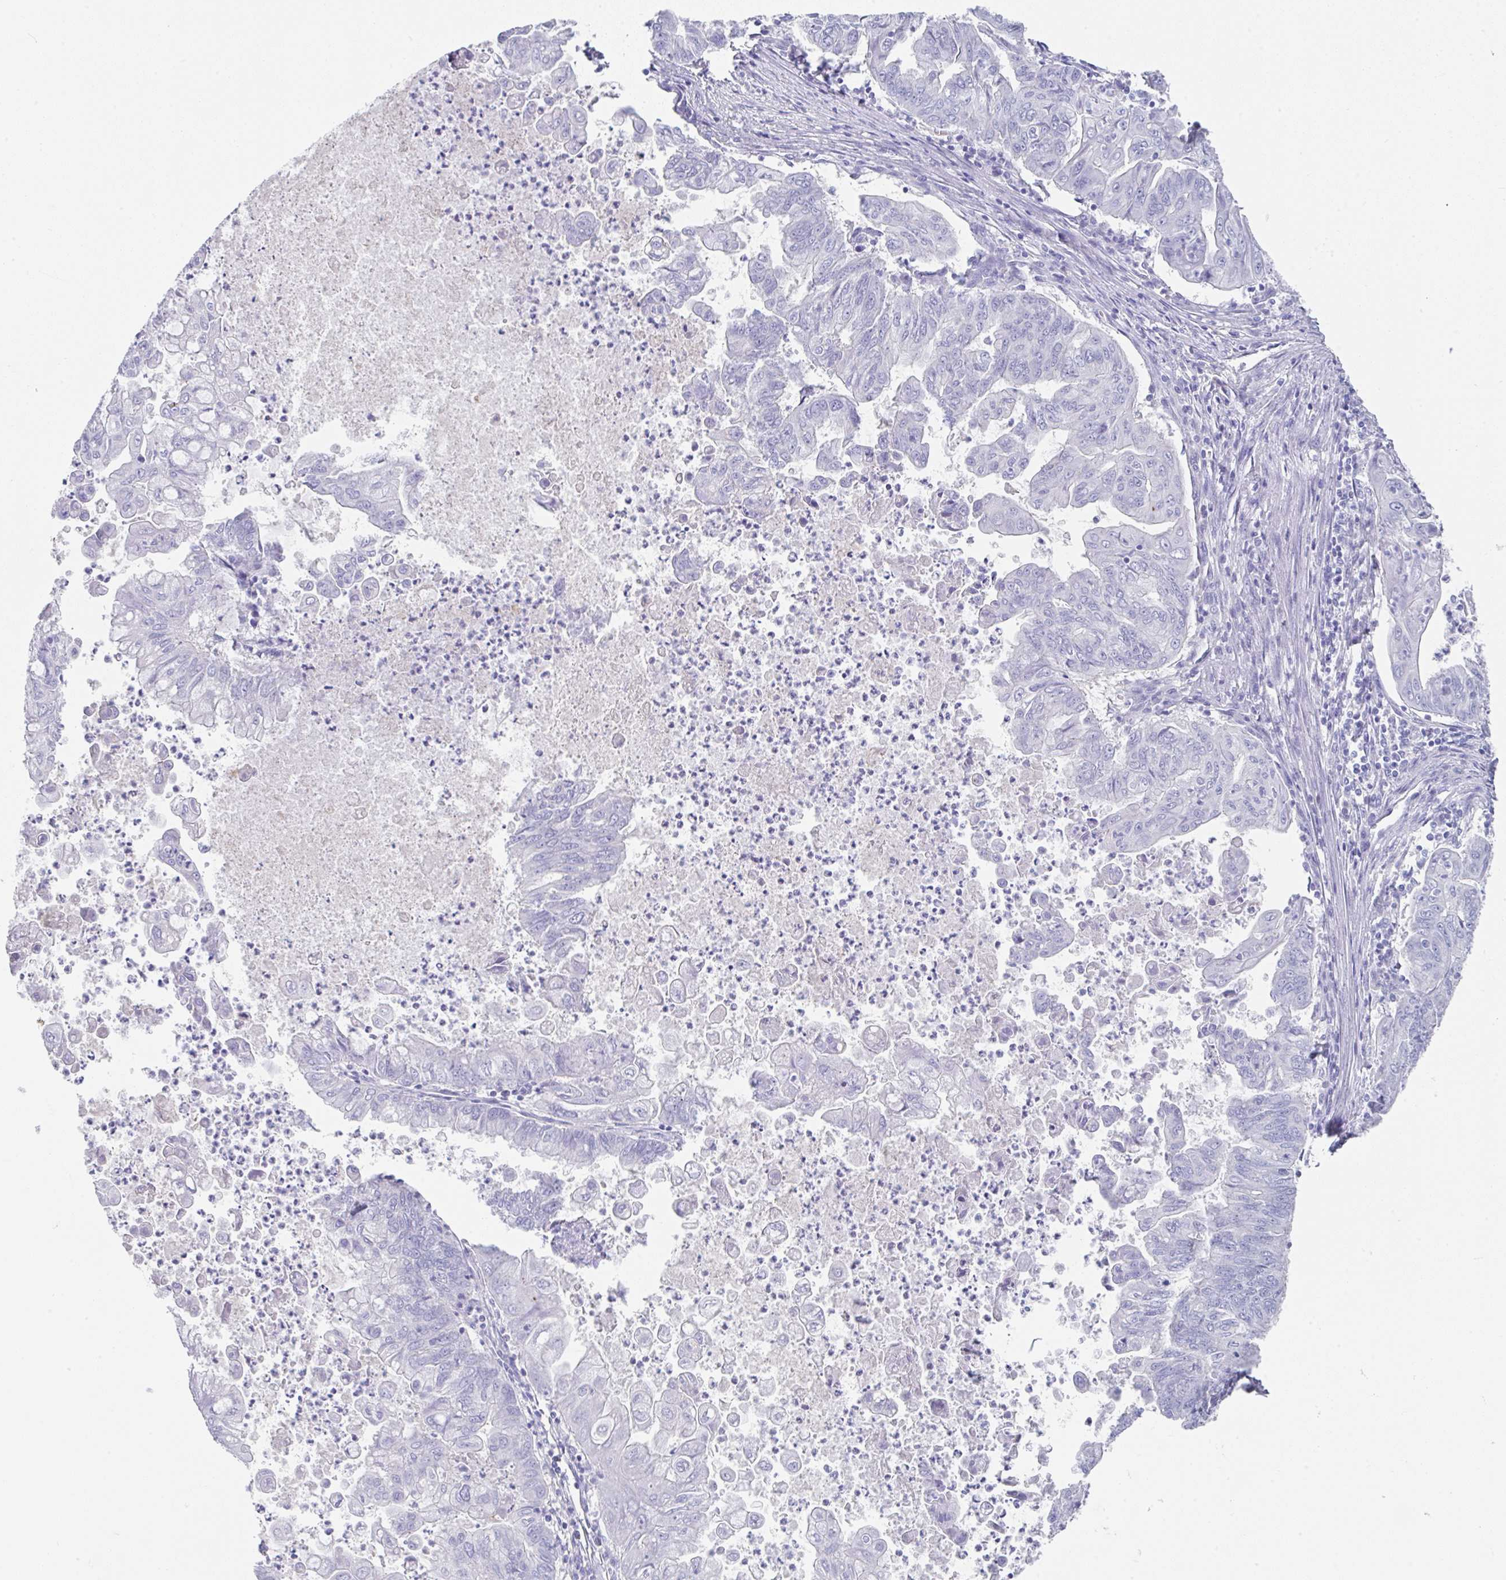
{"staining": {"intensity": "negative", "quantity": "none", "location": "none"}, "tissue": "stomach cancer", "cell_type": "Tumor cells", "image_type": "cancer", "snomed": [{"axis": "morphology", "description": "Adenocarcinoma, NOS"}, {"axis": "topography", "description": "Stomach, upper"}], "caption": "A high-resolution histopathology image shows immunohistochemistry (IHC) staining of adenocarcinoma (stomach), which shows no significant staining in tumor cells.", "gene": "TNFRSF8", "patient": {"sex": "male", "age": 80}}